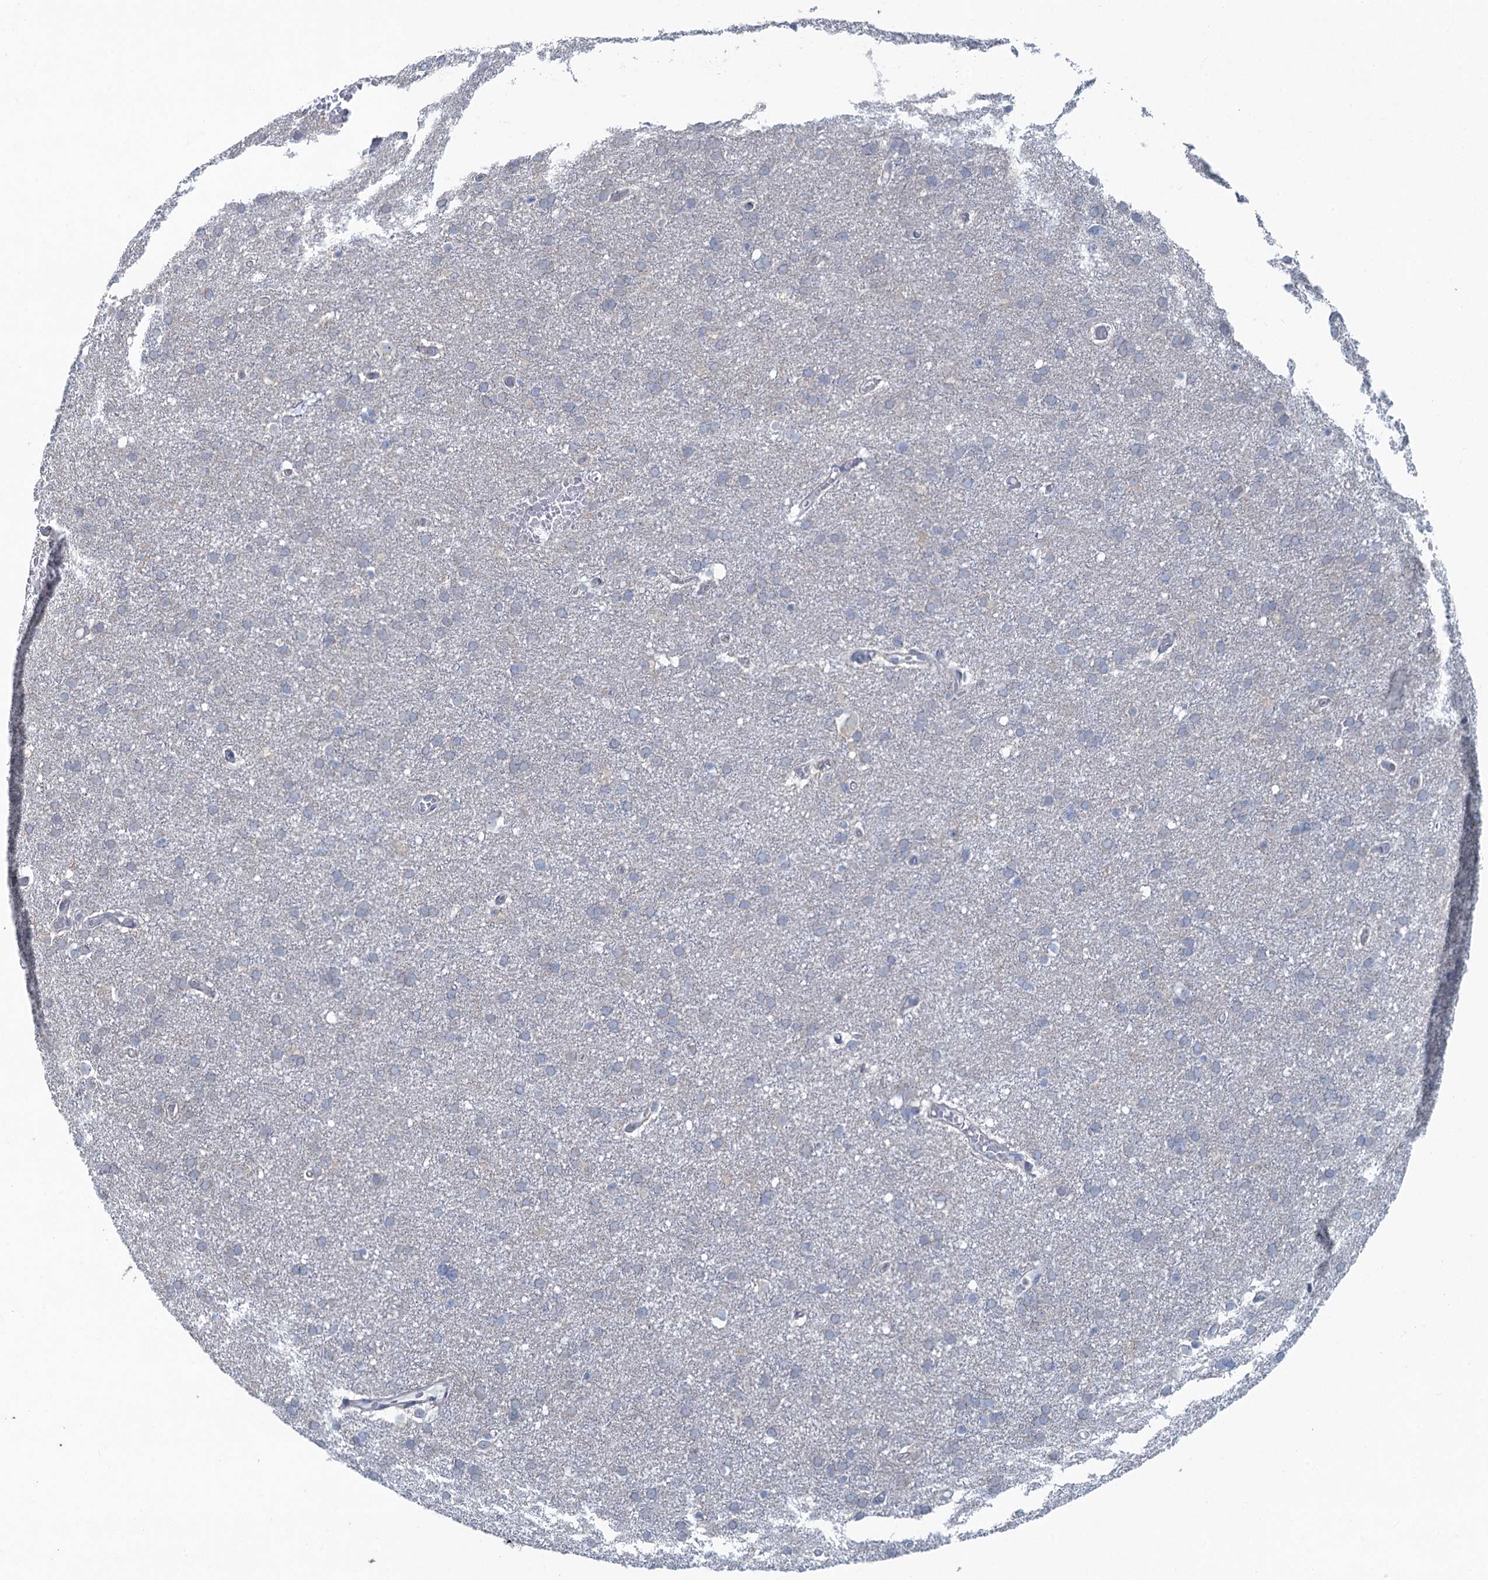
{"staining": {"intensity": "negative", "quantity": "none", "location": "none"}, "tissue": "glioma", "cell_type": "Tumor cells", "image_type": "cancer", "snomed": [{"axis": "morphology", "description": "Glioma, malignant, High grade"}, {"axis": "topography", "description": "Cerebral cortex"}], "caption": "Histopathology image shows no protein staining in tumor cells of glioma tissue.", "gene": "TEX35", "patient": {"sex": "female", "age": 36}}